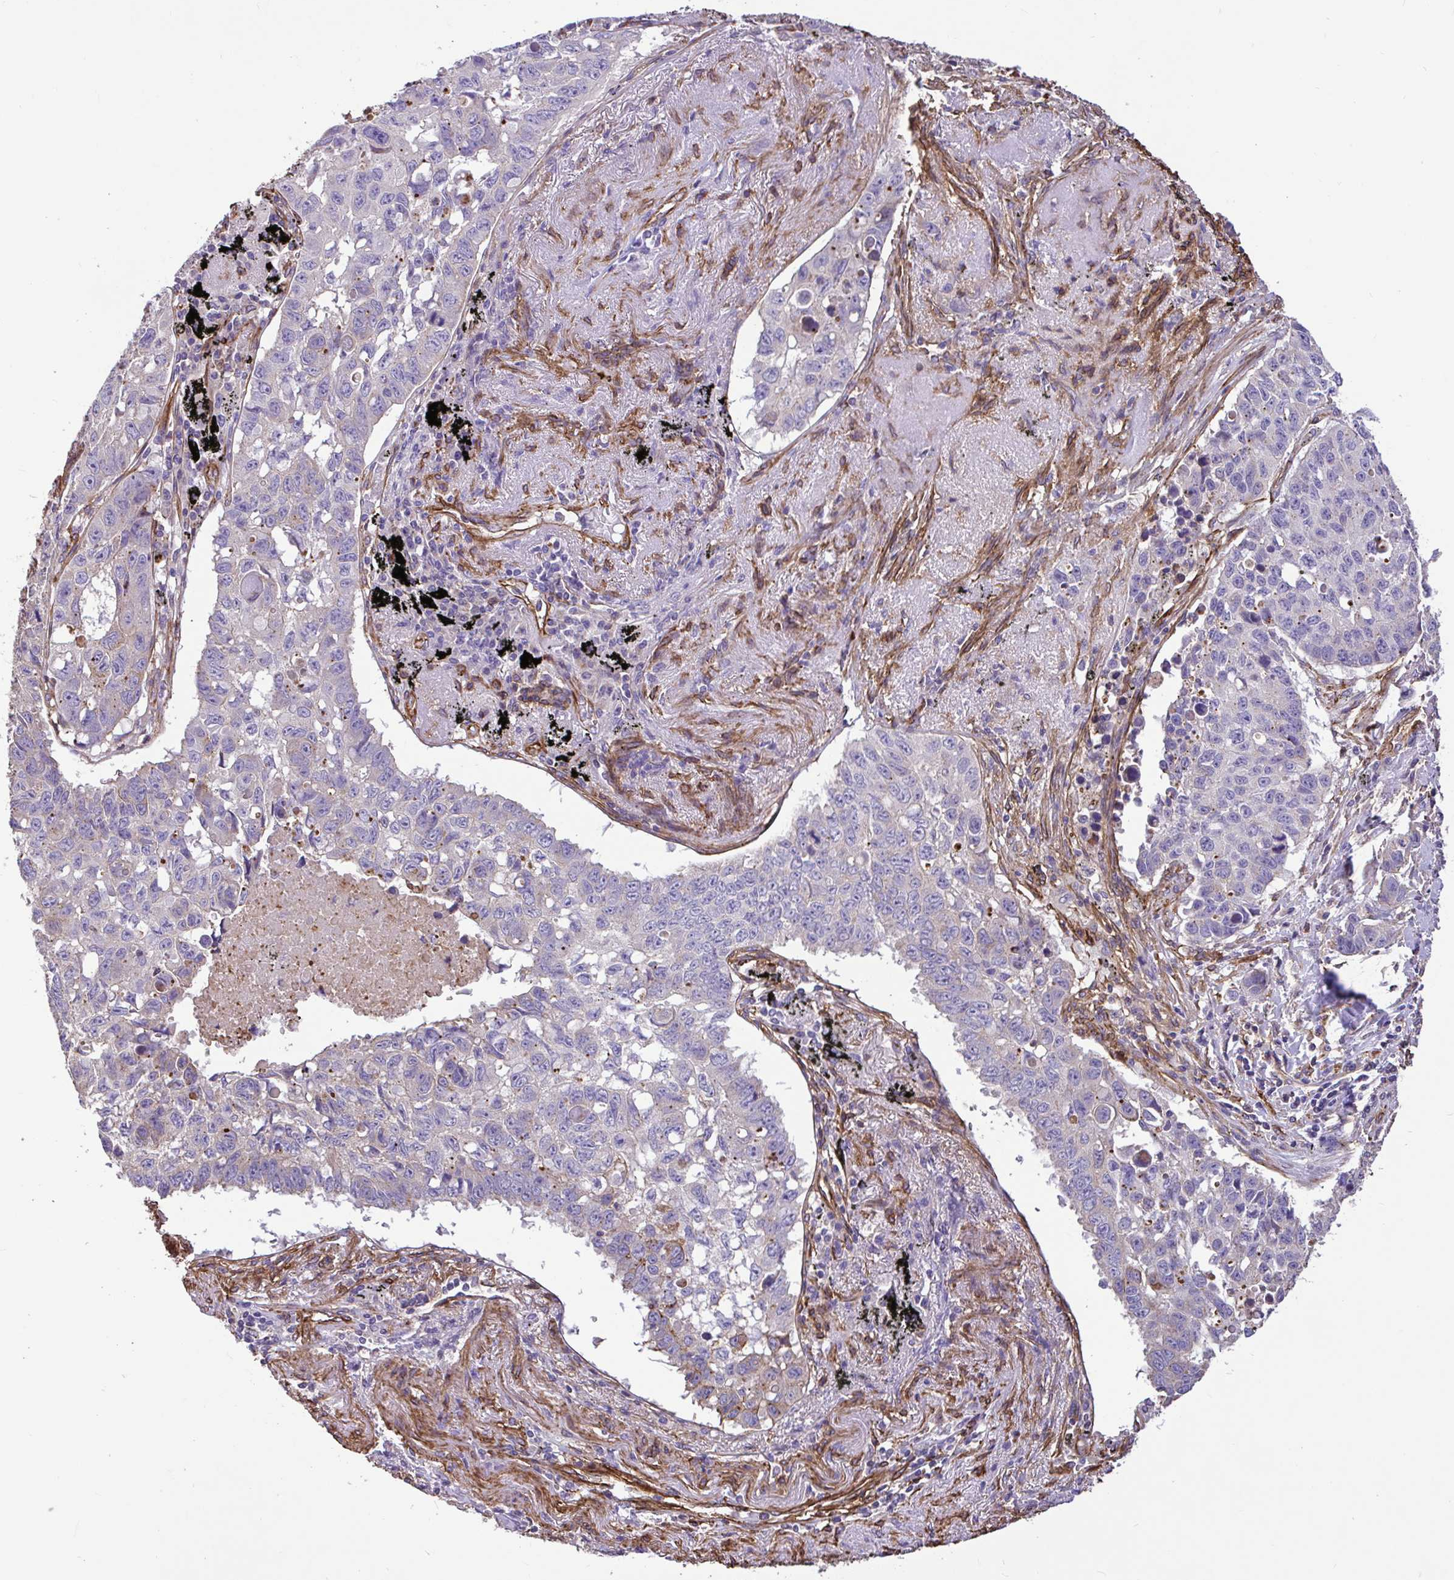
{"staining": {"intensity": "negative", "quantity": "none", "location": "none"}, "tissue": "lung cancer", "cell_type": "Tumor cells", "image_type": "cancer", "snomed": [{"axis": "morphology", "description": "Squamous cell carcinoma, NOS"}, {"axis": "topography", "description": "Lung"}], "caption": "Immunohistochemistry (IHC) of lung squamous cell carcinoma displays no expression in tumor cells.", "gene": "PTPRK", "patient": {"sex": "male", "age": 60}}